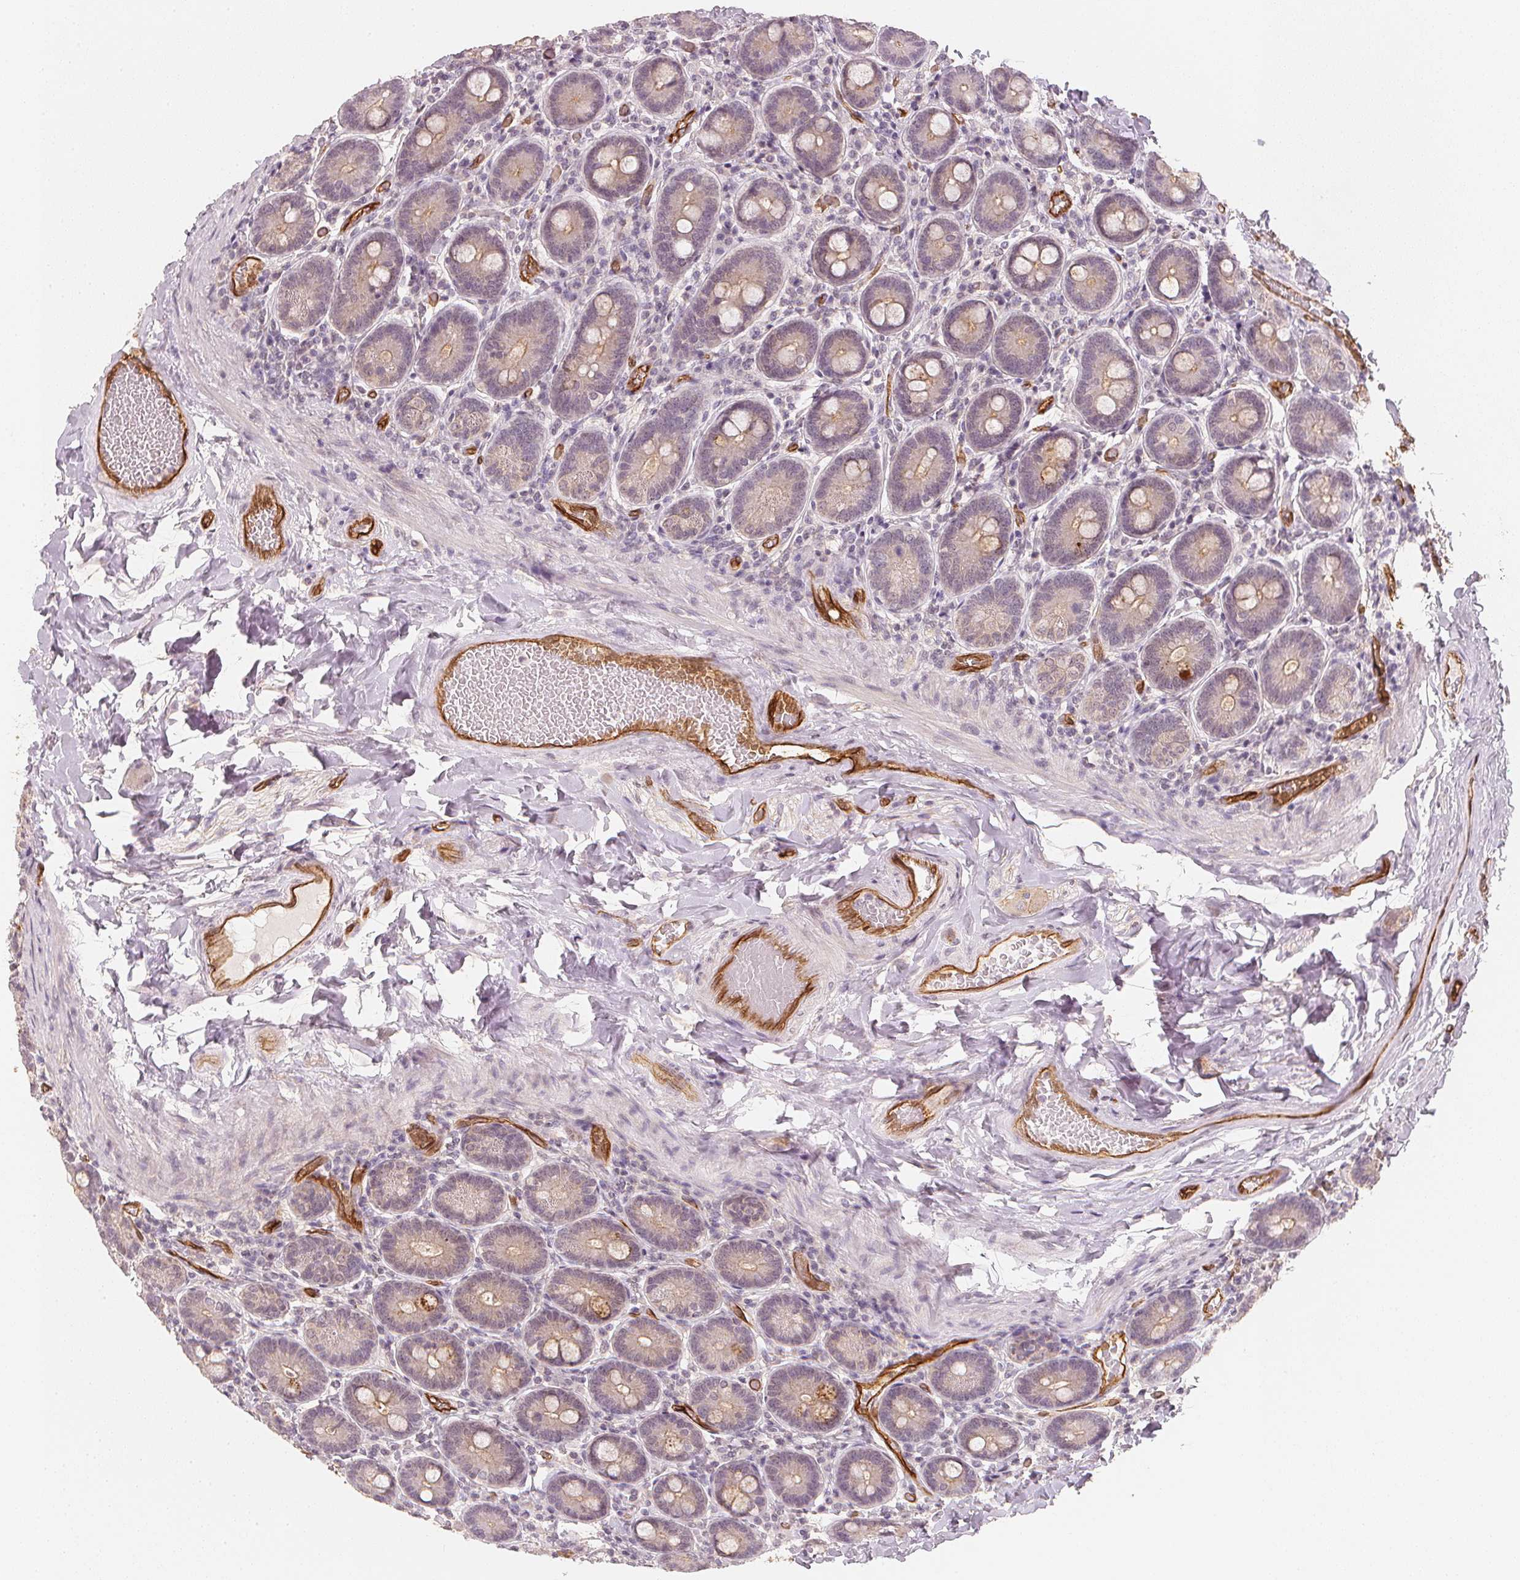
{"staining": {"intensity": "moderate", "quantity": "25%-75%", "location": "cytoplasmic/membranous"}, "tissue": "duodenum", "cell_type": "Glandular cells", "image_type": "normal", "snomed": [{"axis": "morphology", "description": "Normal tissue, NOS"}, {"axis": "topography", "description": "Duodenum"}], "caption": "Immunohistochemical staining of normal human duodenum displays moderate cytoplasmic/membranous protein expression in approximately 25%-75% of glandular cells. (IHC, brightfield microscopy, high magnification).", "gene": "CIB1", "patient": {"sex": "female", "age": 62}}